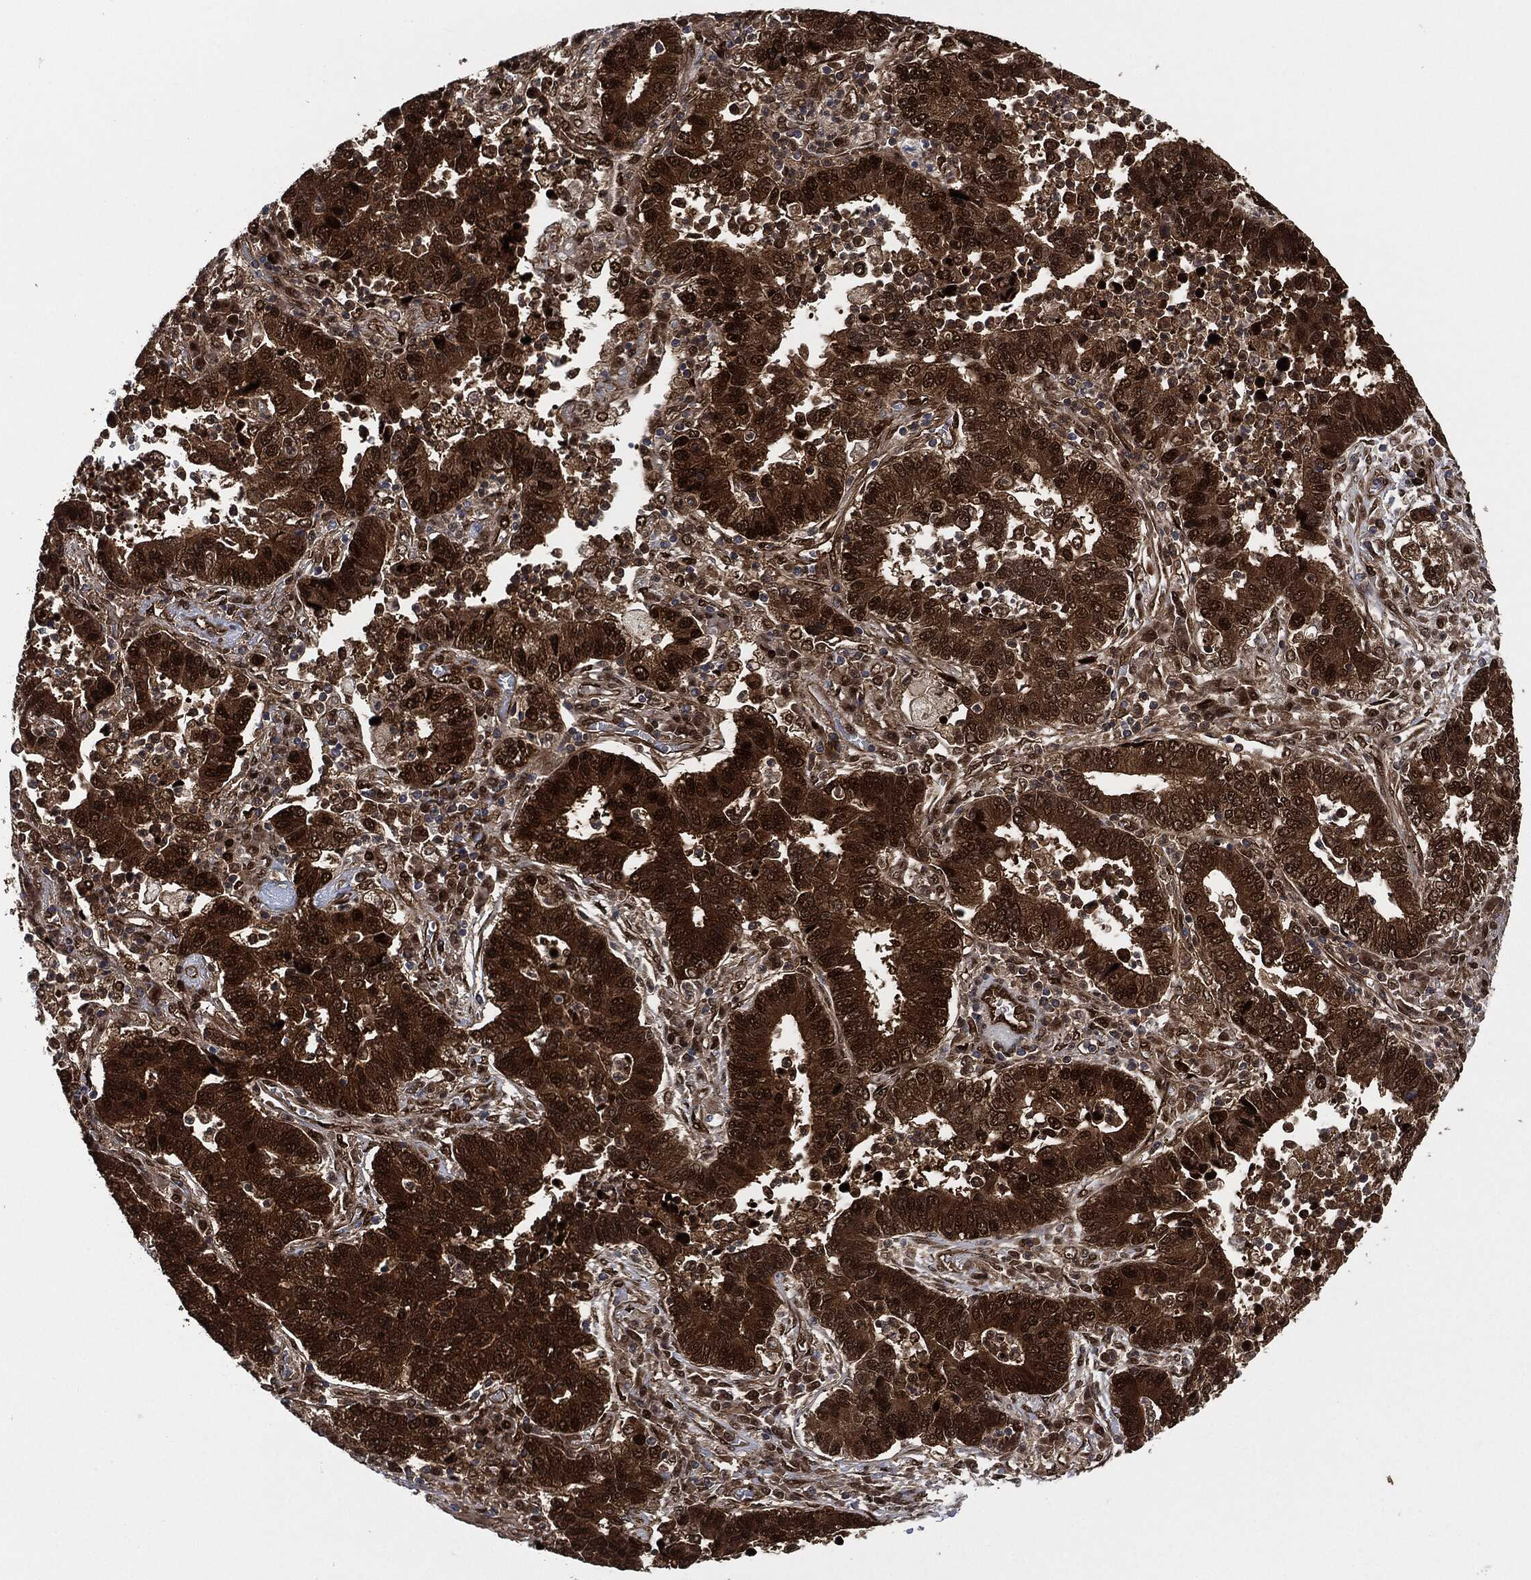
{"staining": {"intensity": "strong", "quantity": ">75%", "location": "cytoplasmic/membranous,nuclear"}, "tissue": "lung cancer", "cell_type": "Tumor cells", "image_type": "cancer", "snomed": [{"axis": "morphology", "description": "Adenocarcinoma, NOS"}, {"axis": "topography", "description": "Lung"}], "caption": "Immunohistochemistry (DAB (3,3'-diaminobenzidine)) staining of lung adenocarcinoma reveals strong cytoplasmic/membranous and nuclear protein expression in approximately >75% of tumor cells. The staining is performed using DAB brown chromogen to label protein expression. The nuclei are counter-stained blue using hematoxylin.", "gene": "DCTN1", "patient": {"sex": "female", "age": 57}}